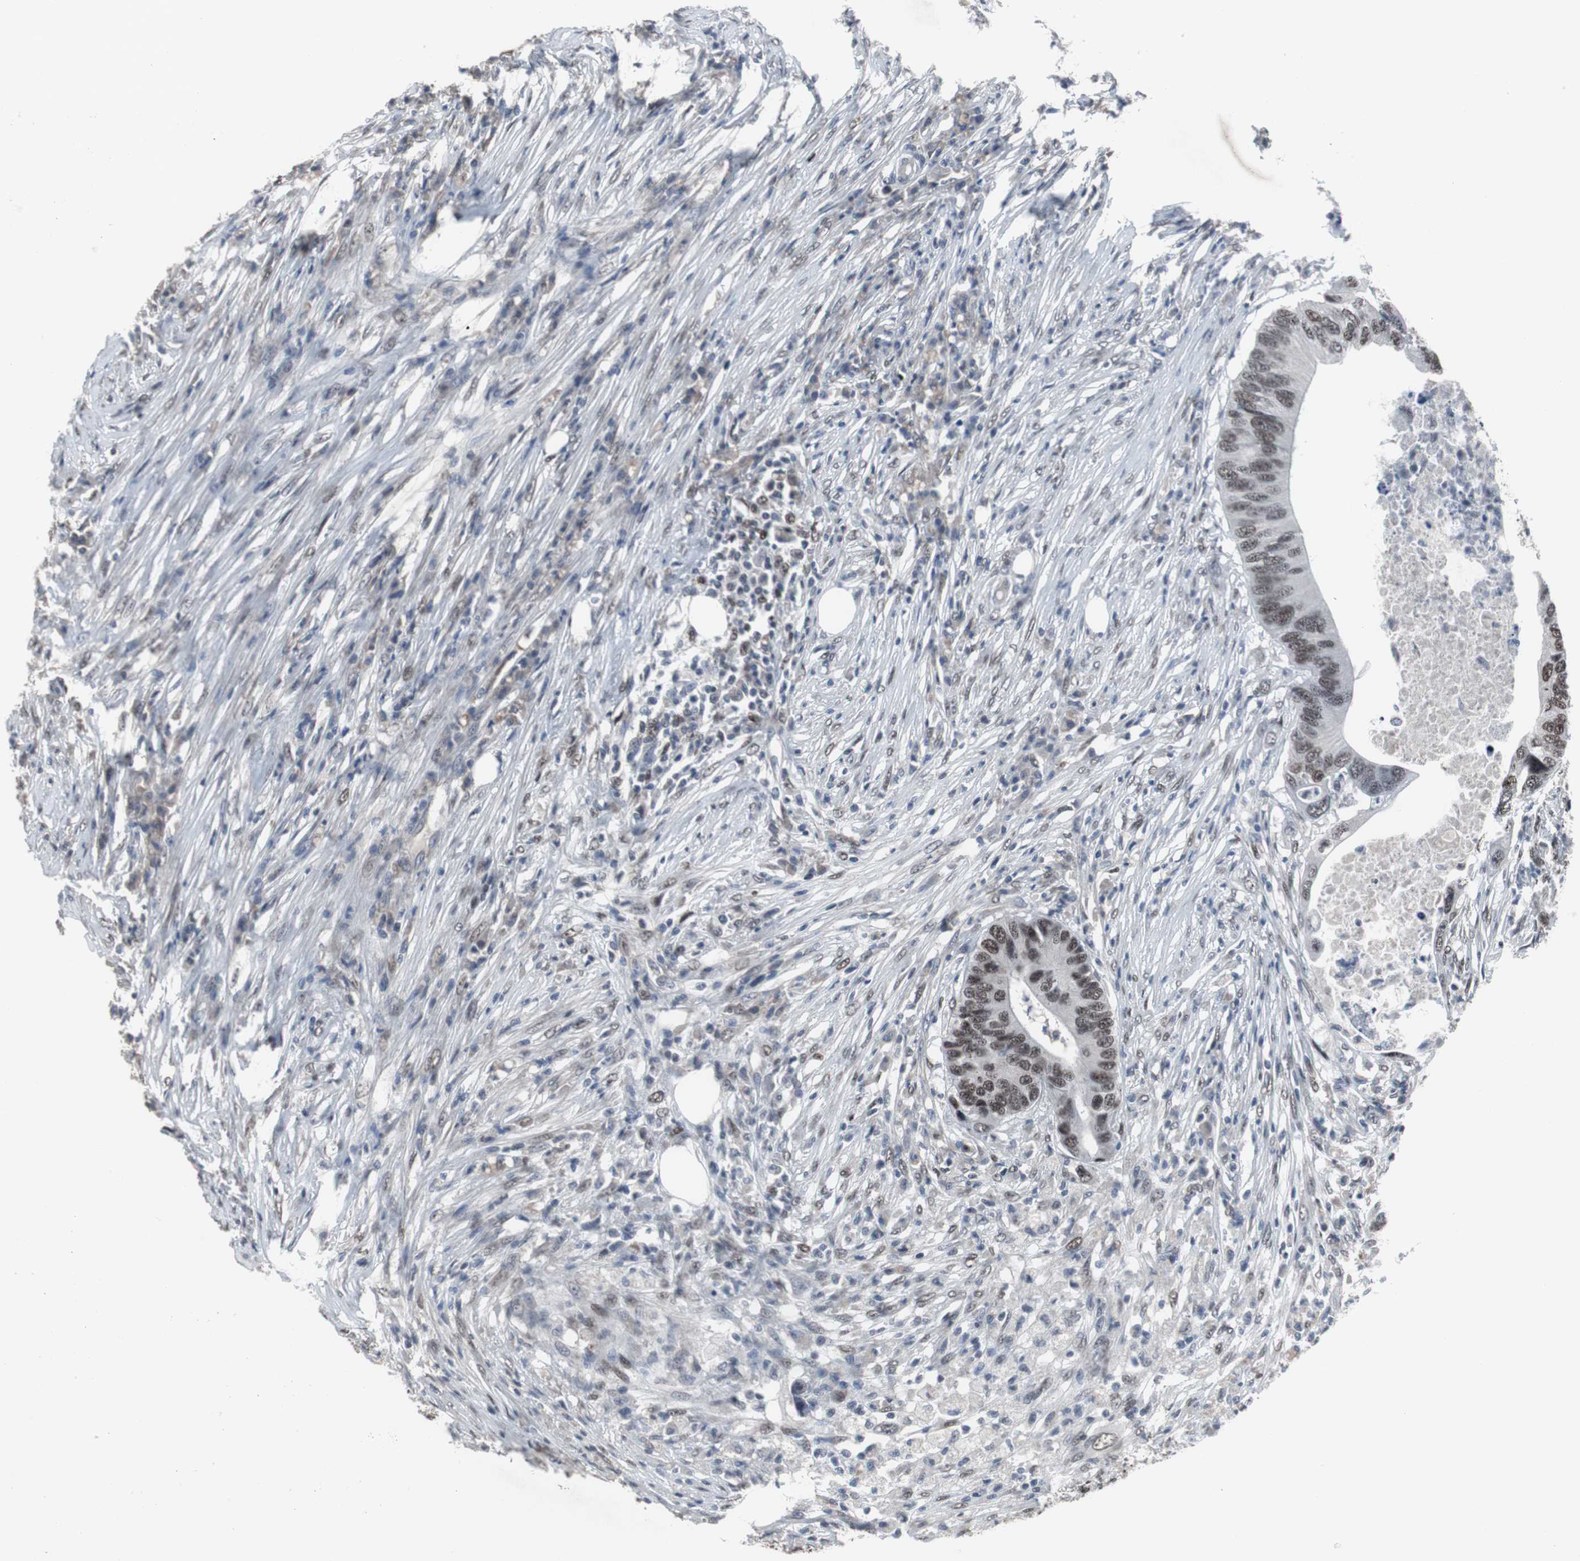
{"staining": {"intensity": "moderate", "quantity": ">75%", "location": "nuclear"}, "tissue": "colorectal cancer", "cell_type": "Tumor cells", "image_type": "cancer", "snomed": [{"axis": "morphology", "description": "Adenocarcinoma, NOS"}, {"axis": "topography", "description": "Colon"}], "caption": "A micrograph of human colorectal cancer (adenocarcinoma) stained for a protein displays moderate nuclear brown staining in tumor cells. (DAB IHC with brightfield microscopy, high magnification).", "gene": "FOXP4", "patient": {"sex": "male", "age": 71}}